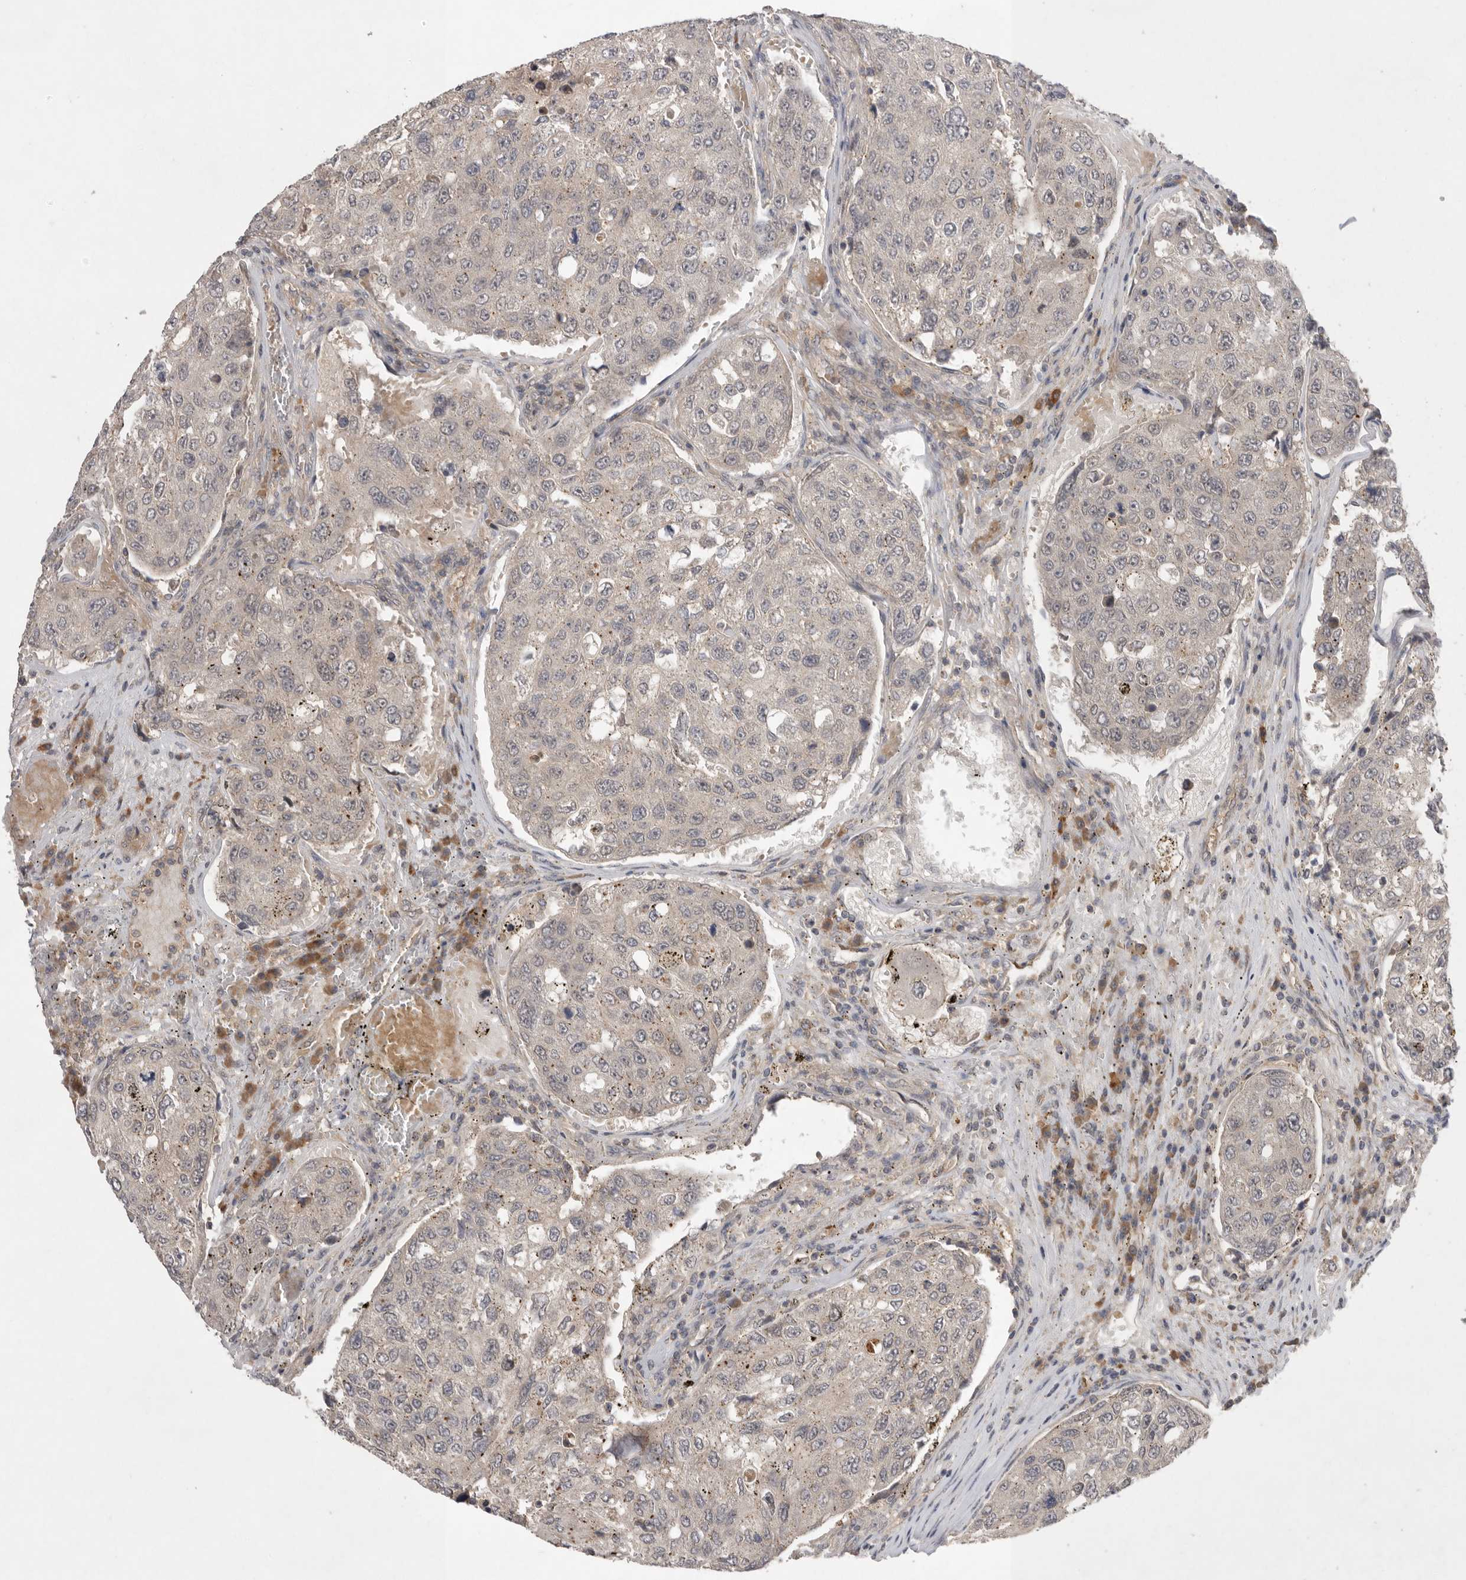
{"staining": {"intensity": "negative", "quantity": "none", "location": "none"}, "tissue": "urothelial cancer", "cell_type": "Tumor cells", "image_type": "cancer", "snomed": [{"axis": "morphology", "description": "Urothelial carcinoma, High grade"}, {"axis": "topography", "description": "Lymph node"}, {"axis": "topography", "description": "Urinary bladder"}], "caption": "Immunohistochemistry (IHC) of high-grade urothelial carcinoma exhibits no staining in tumor cells. (DAB immunohistochemistry (IHC) visualized using brightfield microscopy, high magnification).", "gene": "NRCAM", "patient": {"sex": "male", "age": 51}}